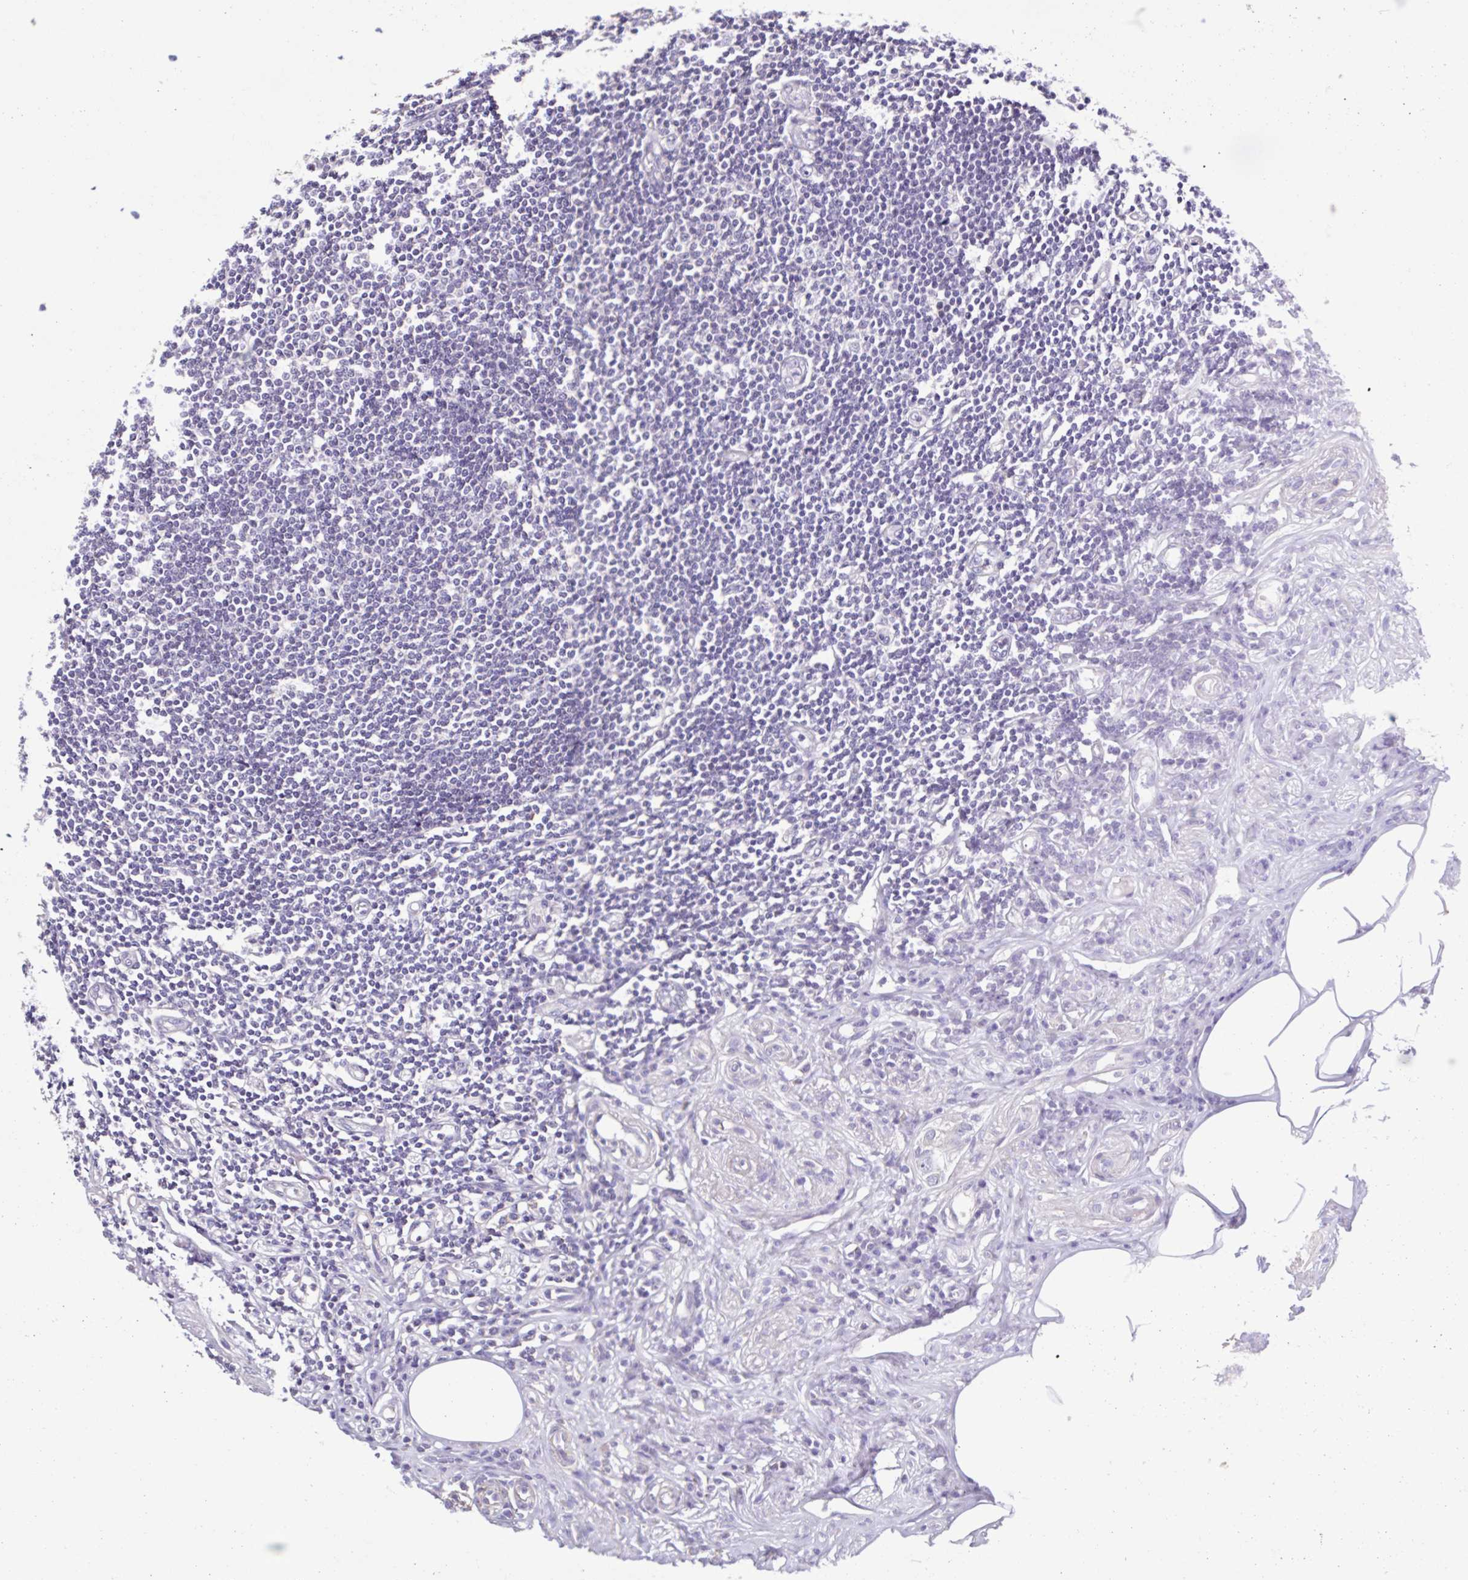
{"staining": {"intensity": "negative", "quantity": "none", "location": "none"}, "tissue": "appendix", "cell_type": "Glandular cells", "image_type": "normal", "snomed": [{"axis": "morphology", "description": "Normal tissue, NOS"}, {"axis": "topography", "description": "Appendix"}], "caption": "Immunohistochemistry micrograph of unremarkable appendix stained for a protein (brown), which shows no positivity in glandular cells.", "gene": "PLA2G4E", "patient": {"sex": "female", "age": 57}}